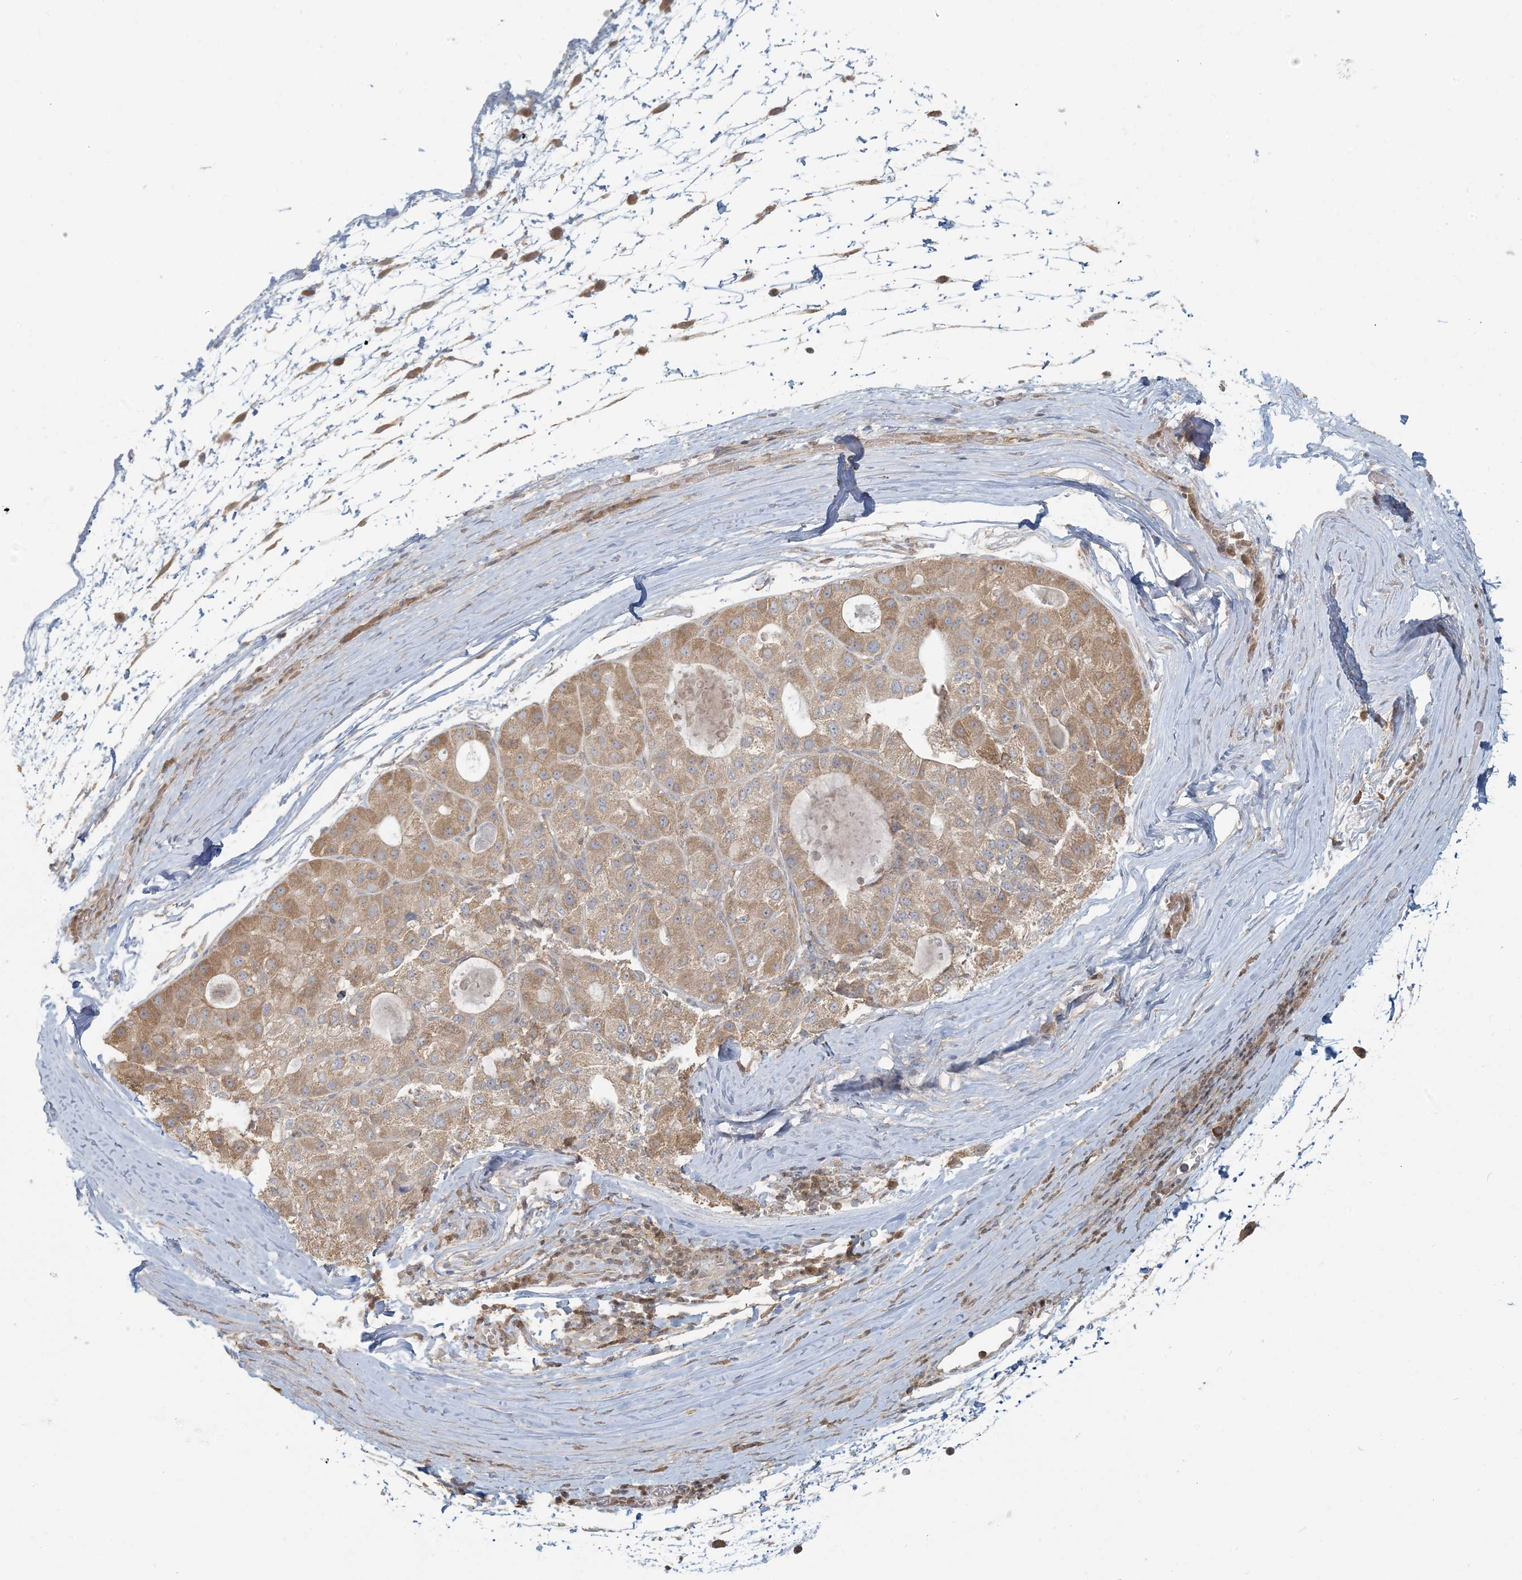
{"staining": {"intensity": "moderate", "quantity": ">75%", "location": "cytoplasmic/membranous"}, "tissue": "liver cancer", "cell_type": "Tumor cells", "image_type": "cancer", "snomed": [{"axis": "morphology", "description": "Carcinoma, Hepatocellular, NOS"}, {"axis": "topography", "description": "Liver"}], "caption": "A histopathology image of human liver hepatocellular carcinoma stained for a protein displays moderate cytoplasmic/membranous brown staining in tumor cells. Immunohistochemistry (ihc) stains the protein in brown and the nuclei are stained blue.", "gene": "HACL1", "patient": {"sex": "male", "age": 80}}